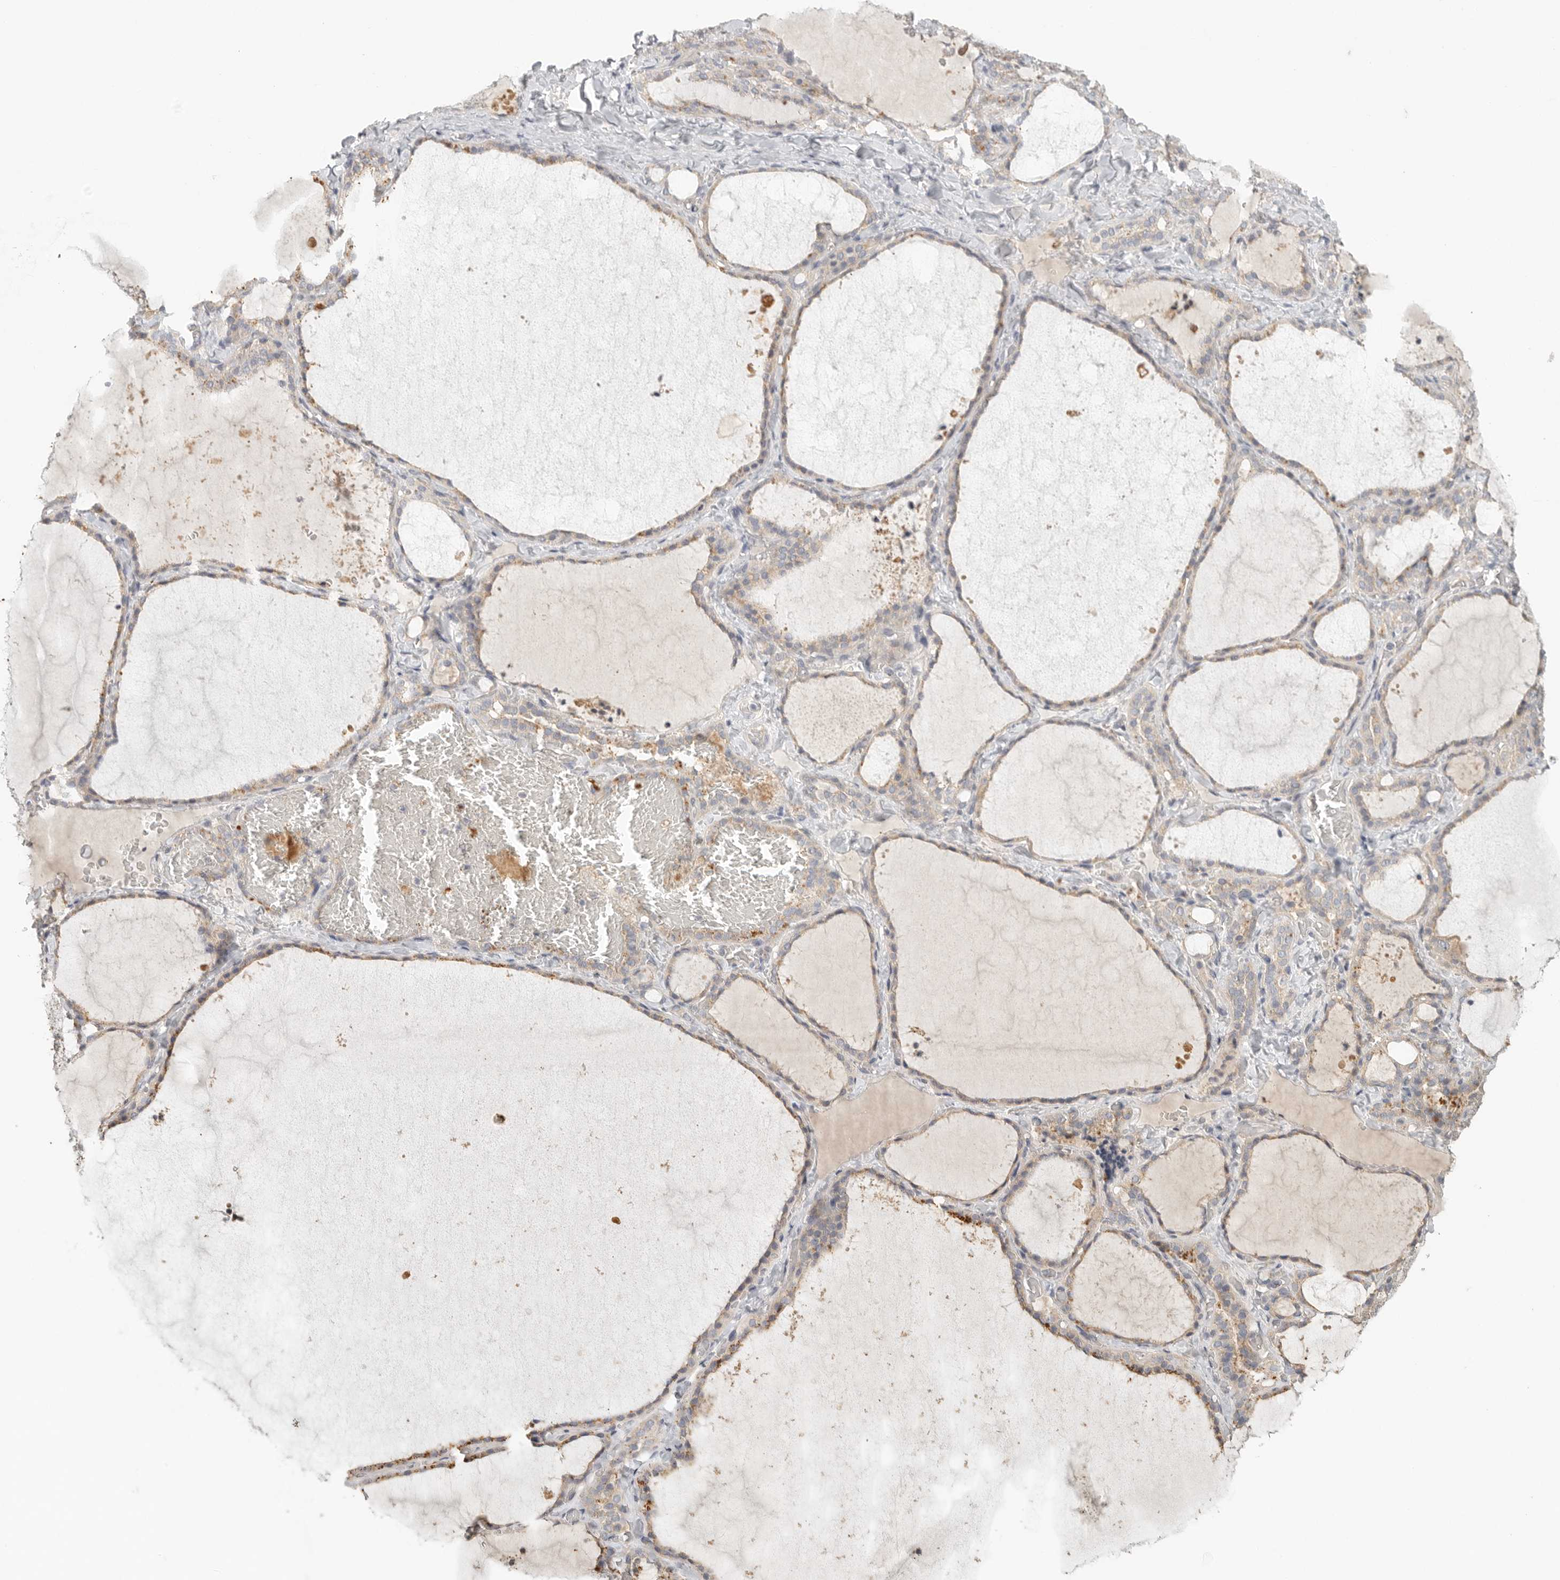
{"staining": {"intensity": "weak", "quantity": "25%-75%", "location": "cytoplasmic/membranous"}, "tissue": "thyroid gland", "cell_type": "Glandular cells", "image_type": "normal", "snomed": [{"axis": "morphology", "description": "Normal tissue, NOS"}, {"axis": "topography", "description": "Thyroid gland"}], "caption": "IHC (DAB) staining of benign human thyroid gland displays weak cytoplasmic/membranous protein staining in approximately 25%-75% of glandular cells.", "gene": "HDAC6", "patient": {"sex": "female", "age": 22}}